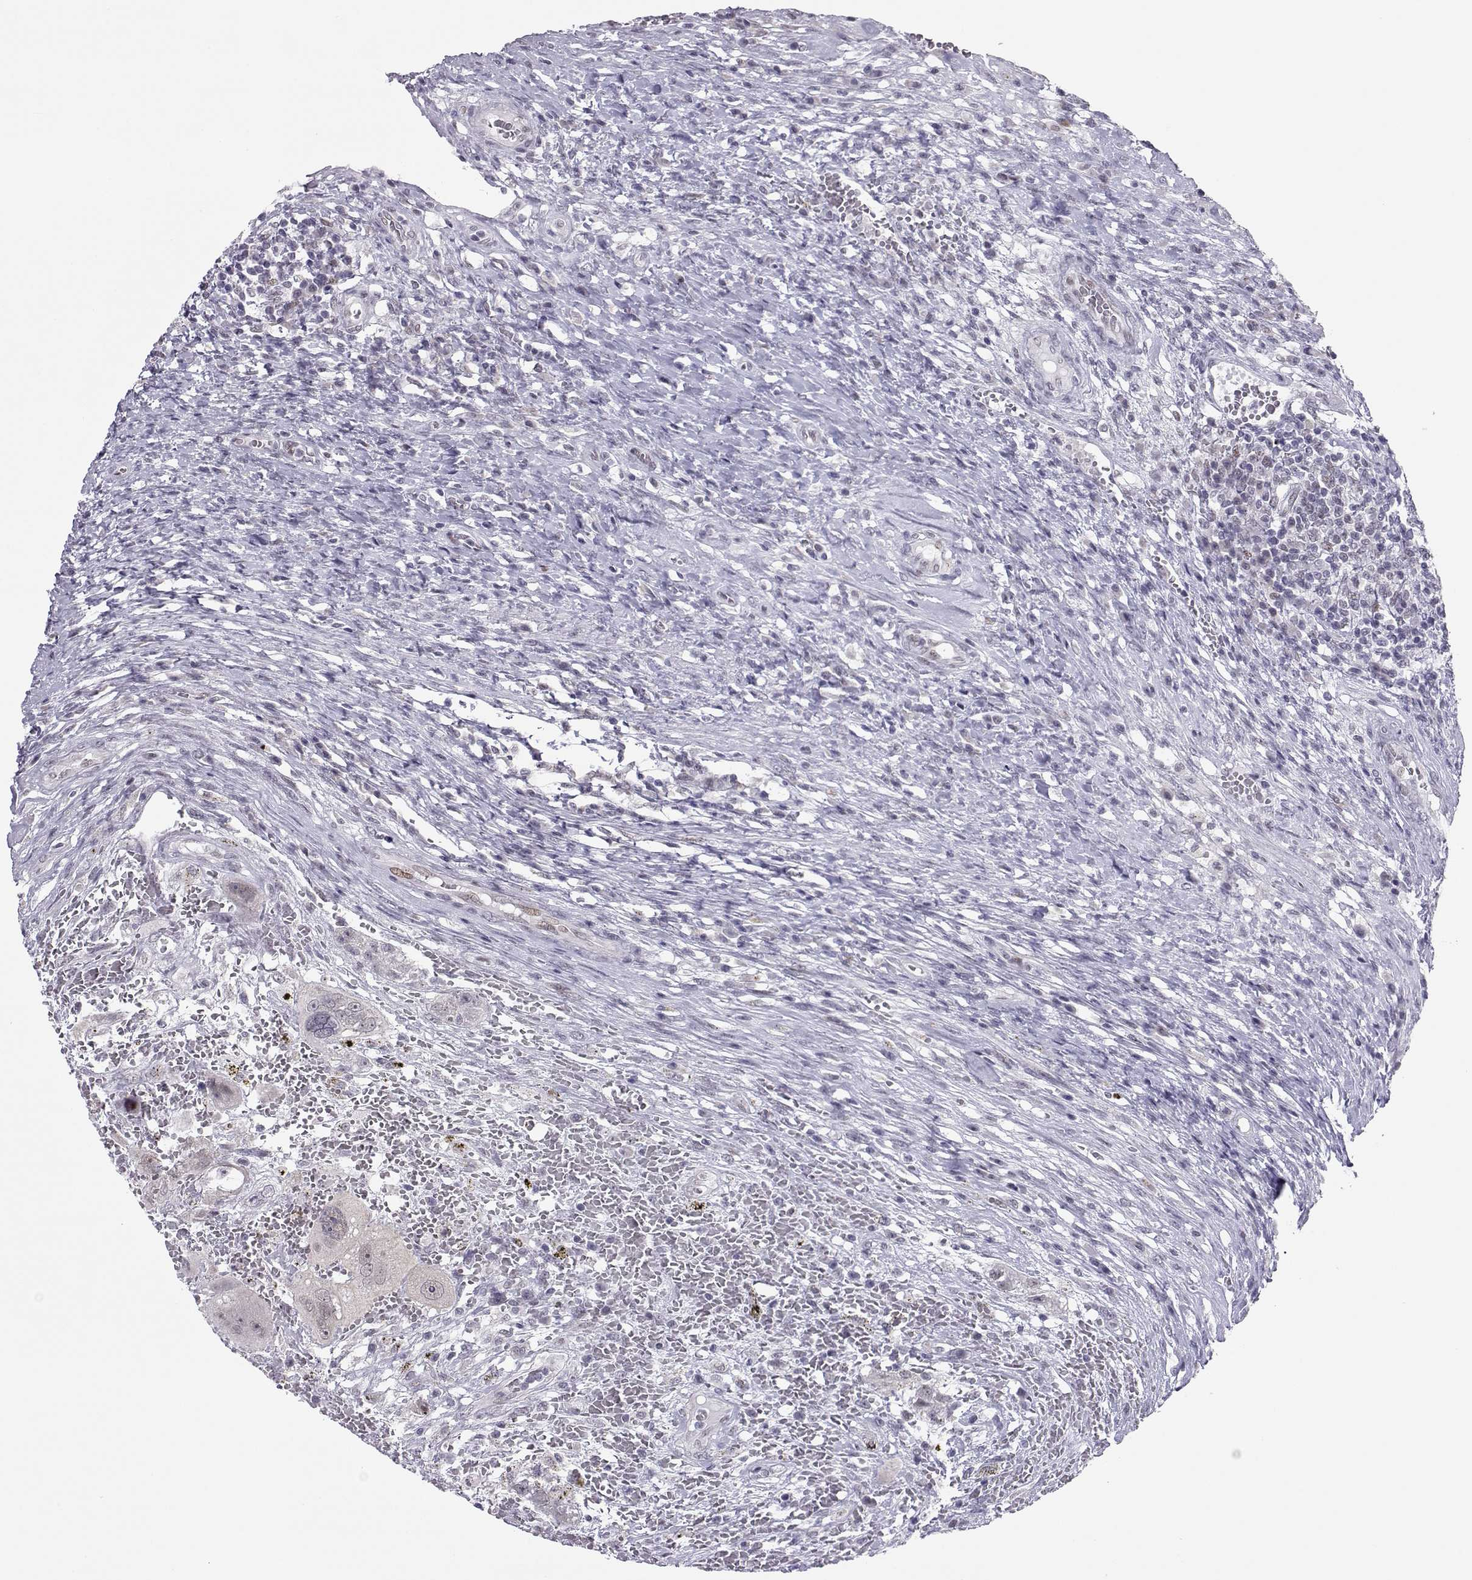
{"staining": {"intensity": "negative", "quantity": "none", "location": "none"}, "tissue": "testis cancer", "cell_type": "Tumor cells", "image_type": "cancer", "snomed": [{"axis": "morphology", "description": "Carcinoma, Embryonal, NOS"}, {"axis": "topography", "description": "Testis"}], "caption": "Immunohistochemistry (IHC) histopathology image of neoplastic tissue: human embryonal carcinoma (testis) stained with DAB shows no significant protein positivity in tumor cells.", "gene": "SIX6", "patient": {"sex": "male", "age": 26}}